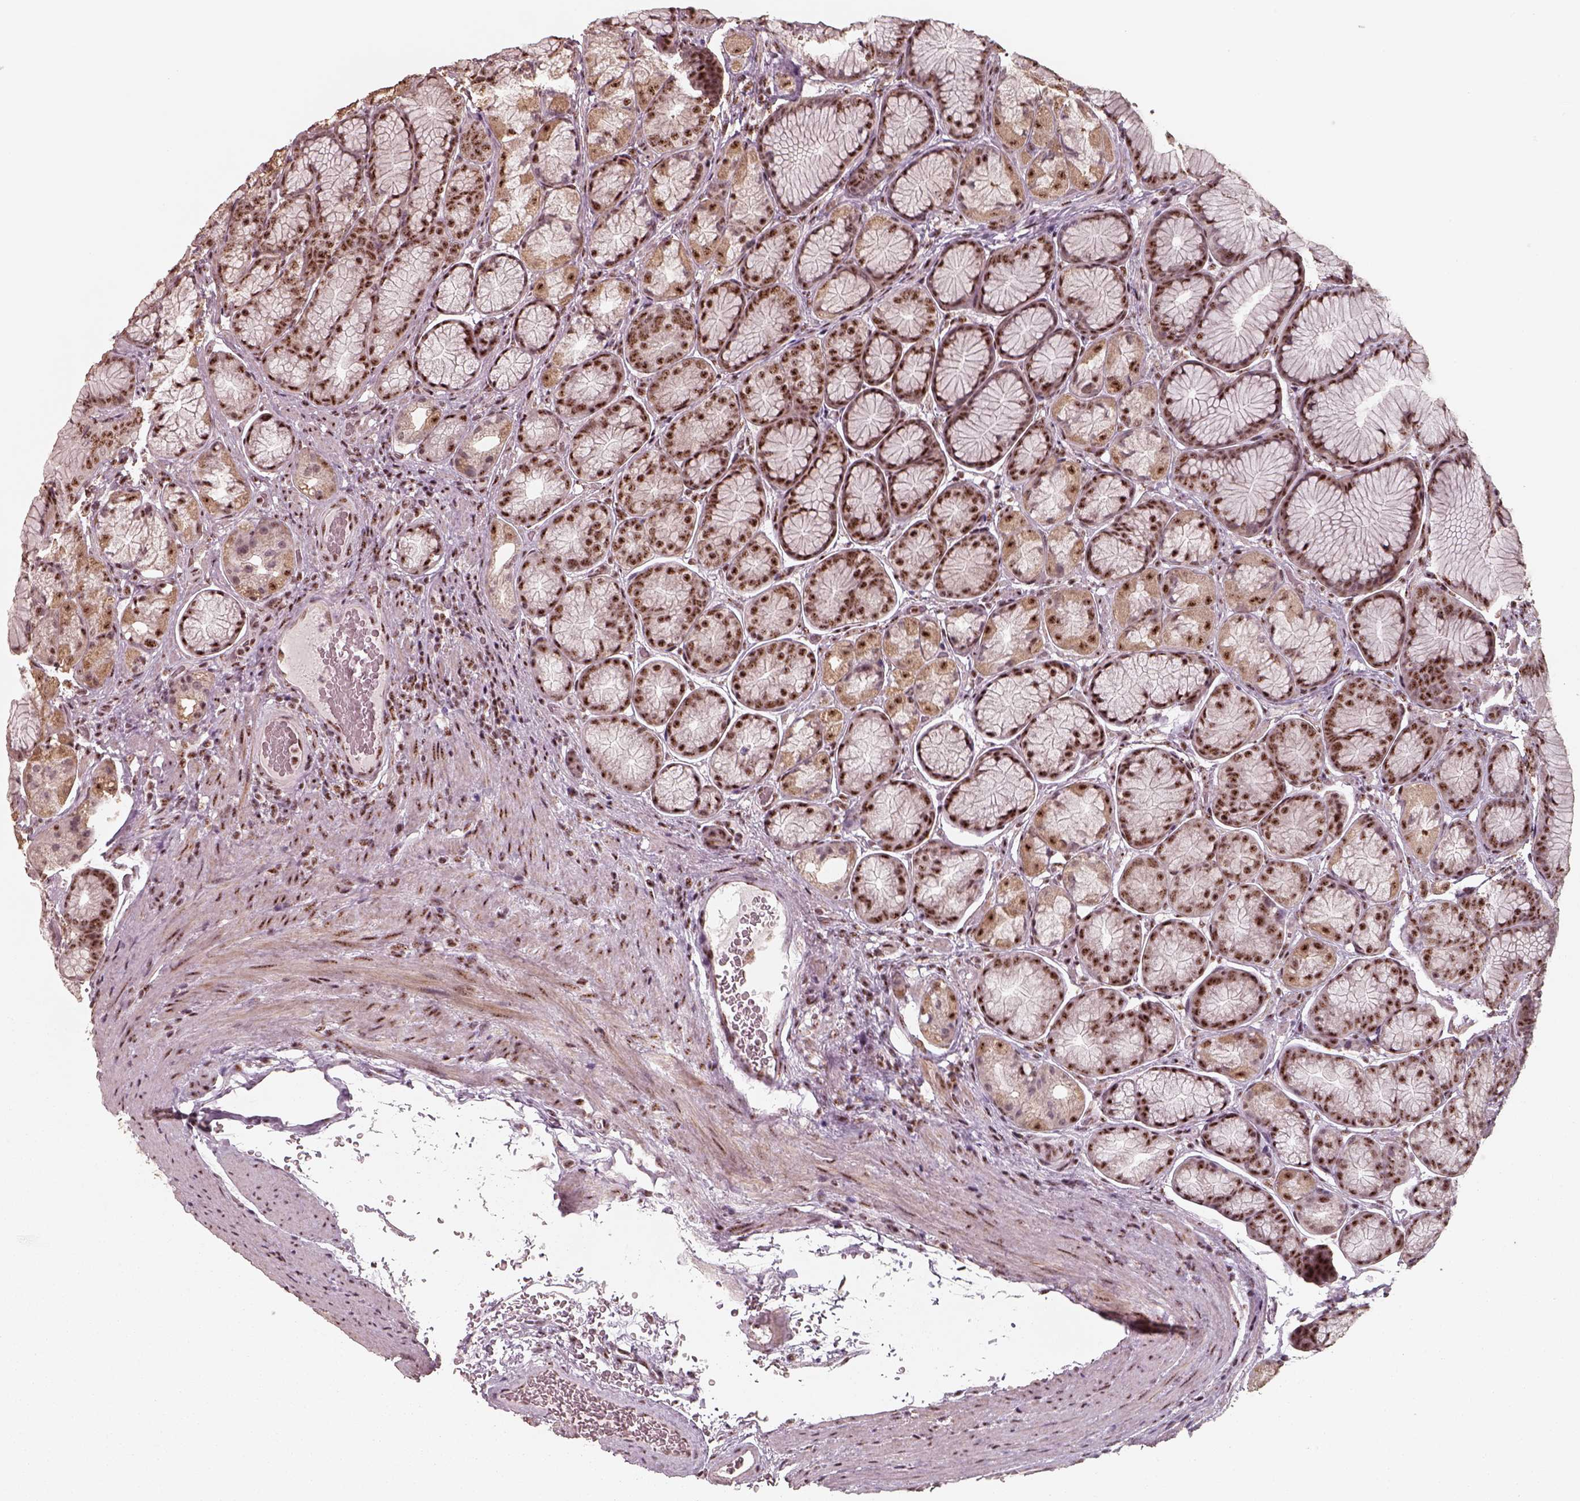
{"staining": {"intensity": "strong", "quantity": ">75%", "location": "nuclear"}, "tissue": "stomach", "cell_type": "Glandular cells", "image_type": "normal", "snomed": [{"axis": "morphology", "description": "Normal tissue, NOS"}, {"axis": "morphology", "description": "Adenocarcinoma, NOS"}, {"axis": "morphology", "description": "Adenocarcinoma, High grade"}, {"axis": "topography", "description": "Stomach, upper"}, {"axis": "topography", "description": "Stomach"}], "caption": "Brown immunohistochemical staining in unremarkable stomach shows strong nuclear staining in about >75% of glandular cells. The protein of interest is stained brown, and the nuclei are stained in blue (DAB (3,3'-diaminobenzidine) IHC with brightfield microscopy, high magnification).", "gene": "ATXN7L3", "patient": {"sex": "female", "age": 65}}